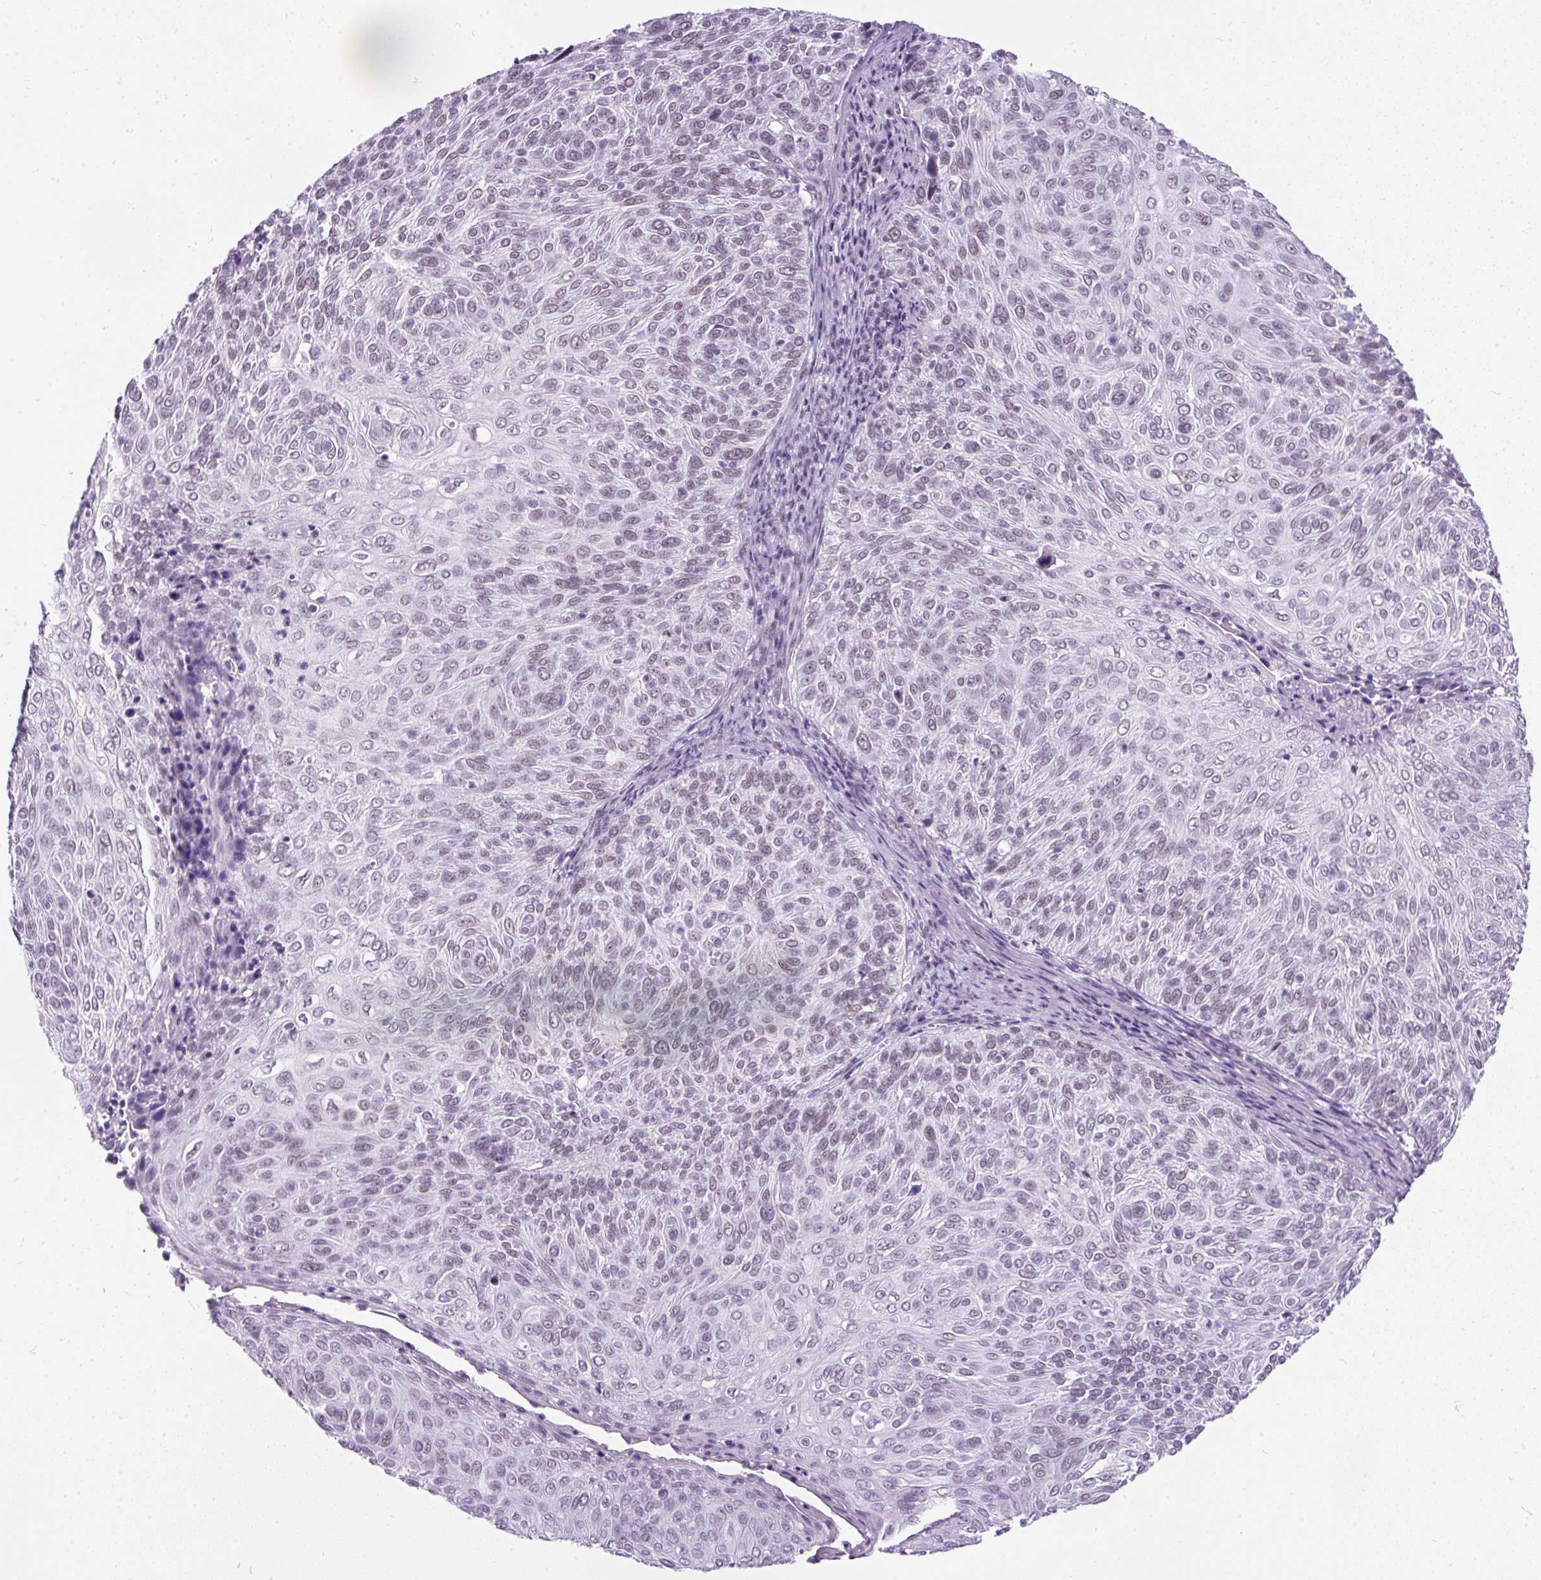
{"staining": {"intensity": "negative", "quantity": "none", "location": "none"}, "tissue": "cervical cancer", "cell_type": "Tumor cells", "image_type": "cancer", "snomed": [{"axis": "morphology", "description": "Squamous cell carcinoma, NOS"}, {"axis": "topography", "description": "Cervix"}], "caption": "Cervical cancer was stained to show a protein in brown. There is no significant staining in tumor cells.", "gene": "PLCXD2", "patient": {"sex": "female", "age": 31}}